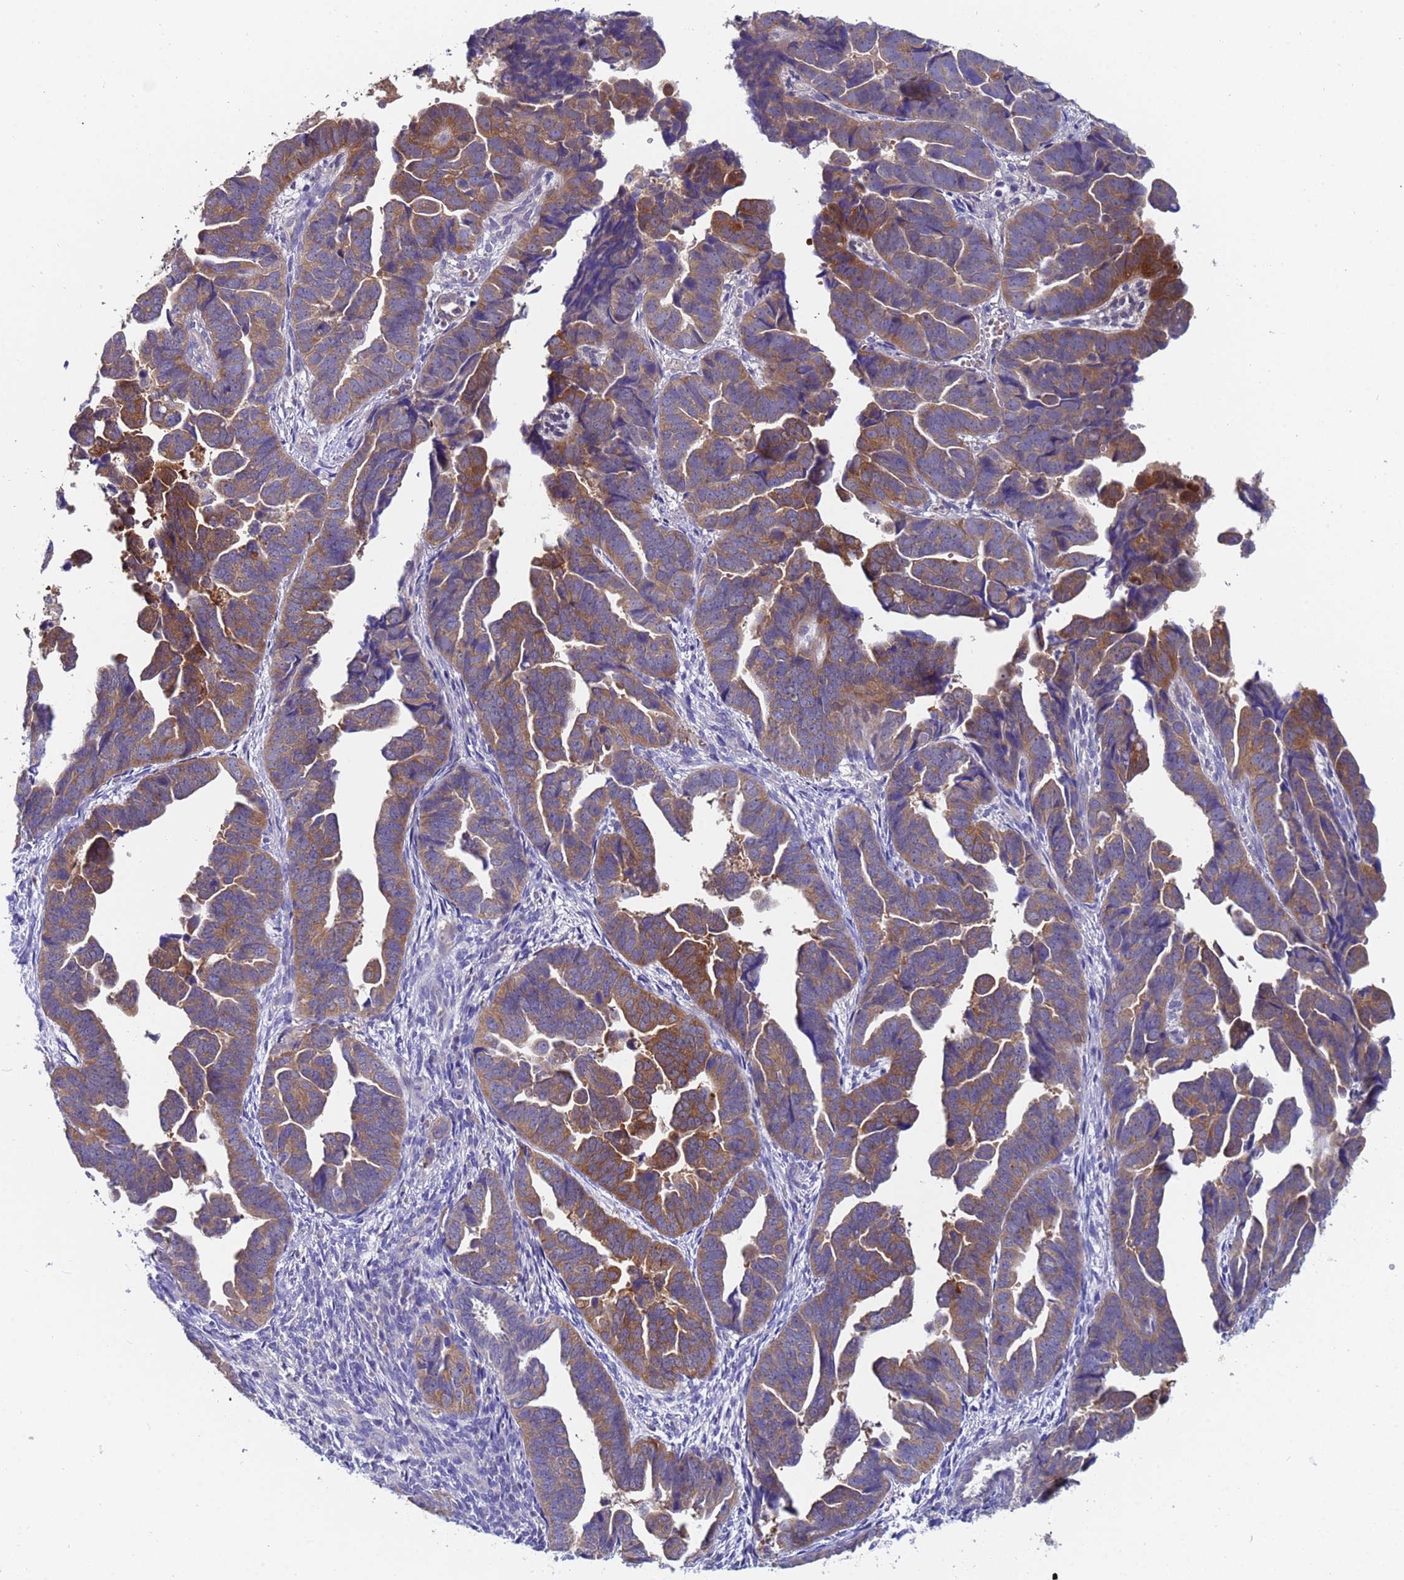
{"staining": {"intensity": "moderate", "quantity": ">75%", "location": "cytoplasmic/membranous"}, "tissue": "endometrial cancer", "cell_type": "Tumor cells", "image_type": "cancer", "snomed": [{"axis": "morphology", "description": "Adenocarcinoma, NOS"}, {"axis": "topography", "description": "Endometrium"}], "caption": "This is an image of IHC staining of endometrial cancer (adenocarcinoma), which shows moderate positivity in the cytoplasmic/membranous of tumor cells.", "gene": "TTLL11", "patient": {"sex": "female", "age": 75}}